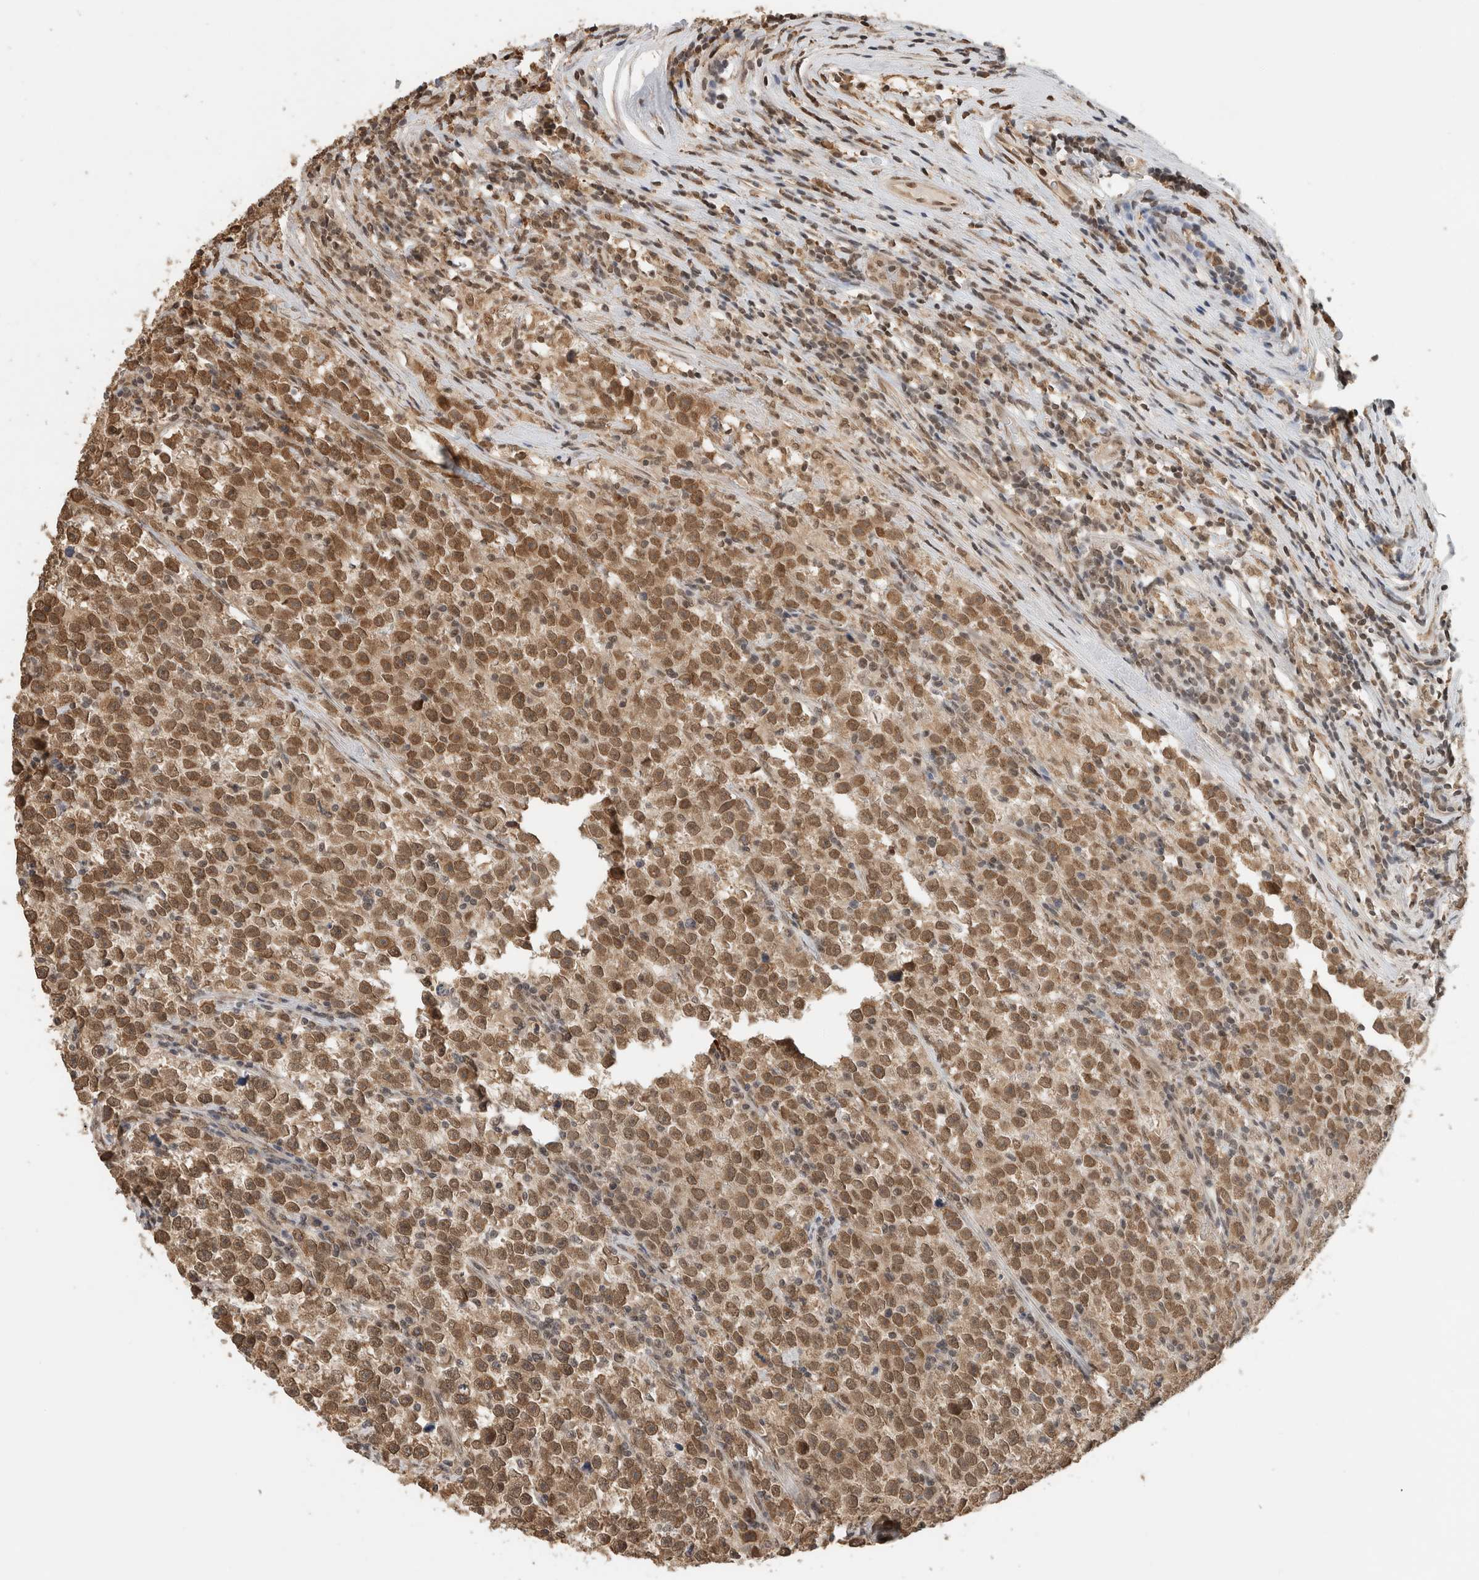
{"staining": {"intensity": "moderate", "quantity": ">75%", "location": "nuclear"}, "tissue": "testis cancer", "cell_type": "Tumor cells", "image_type": "cancer", "snomed": [{"axis": "morphology", "description": "Normal tissue, NOS"}, {"axis": "morphology", "description": "Seminoma, NOS"}, {"axis": "topography", "description": "Testis"}], "caption": "High-power microscopy captured an immunohistochemistry (IHC) photomicrograph of testis cancer, revealing moderate nuclear staining in about >75% of tumor cells.", "gene": "C1orf21", "patient": {"sex": "male", "age": 43}}